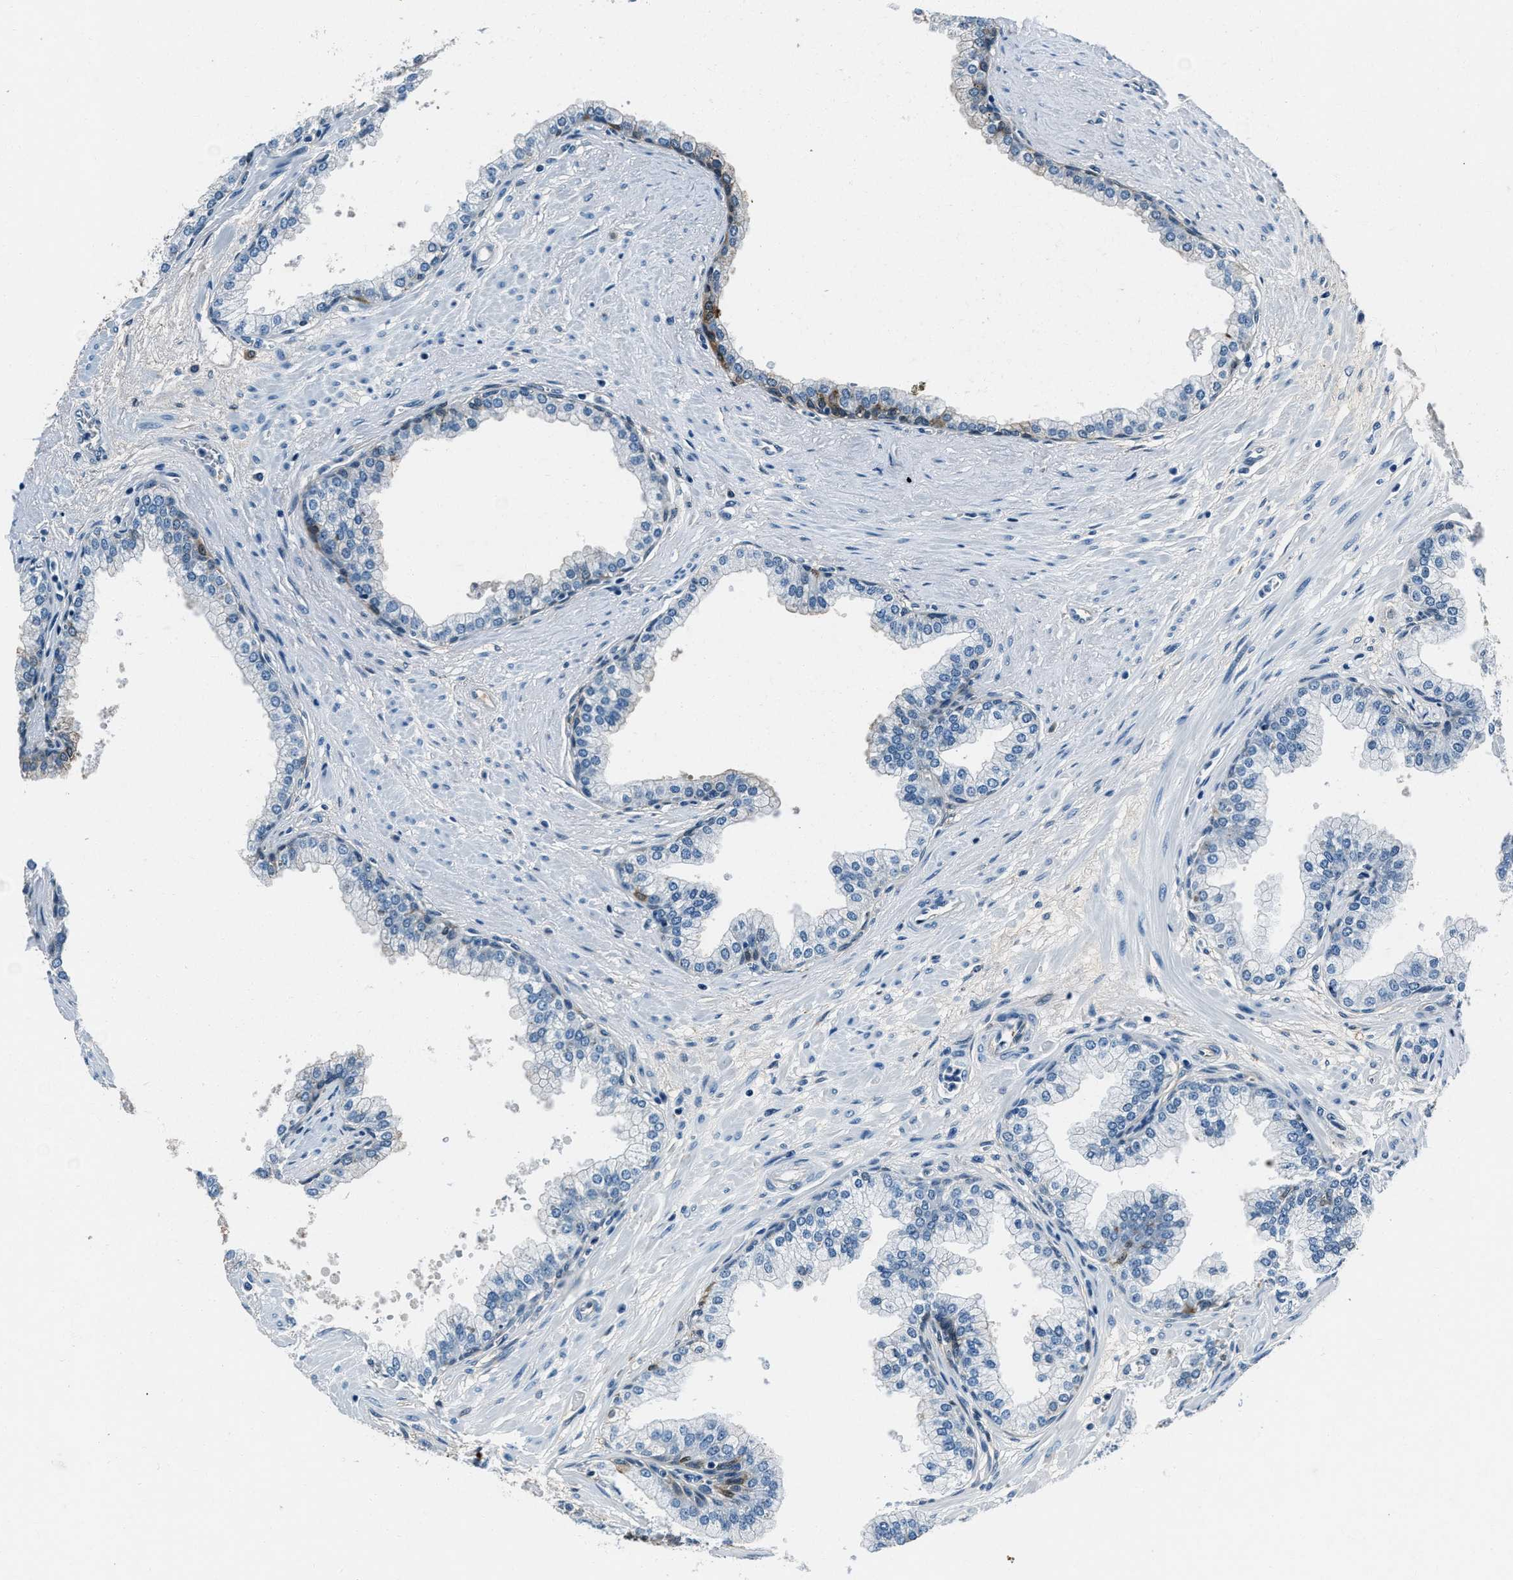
{"staining": {"intensity": "moderate", "quantity": "25%-75%", "location": "cytoplasmic/membranous"}, "tissue": "prostate", "cell_type": "Glandular cells", "image_type": "normal", "snomed": [{"axis": "morphology", "description": "Normal tissue, NOS"}, {"axis": "morphology", "description": "Urothelial carcinoma, Low grade"}, {"axis": "topography", "description": "Urinary bladder"}, {"axis": "topography", "description": "Prostate"}], "caption": "The photomicrograph shows immunohistochemical staining of unremarkable prostate. There is moderate cytoplasmic/membranous positivity is present in approximately 25%-75% of glandular cells. Immunohistochemistry (ihc) stains the protein in brown and the nuclei are stained blue.", "gene": "PTPDC1", "patient": {"sex": "male", "age": 60}}